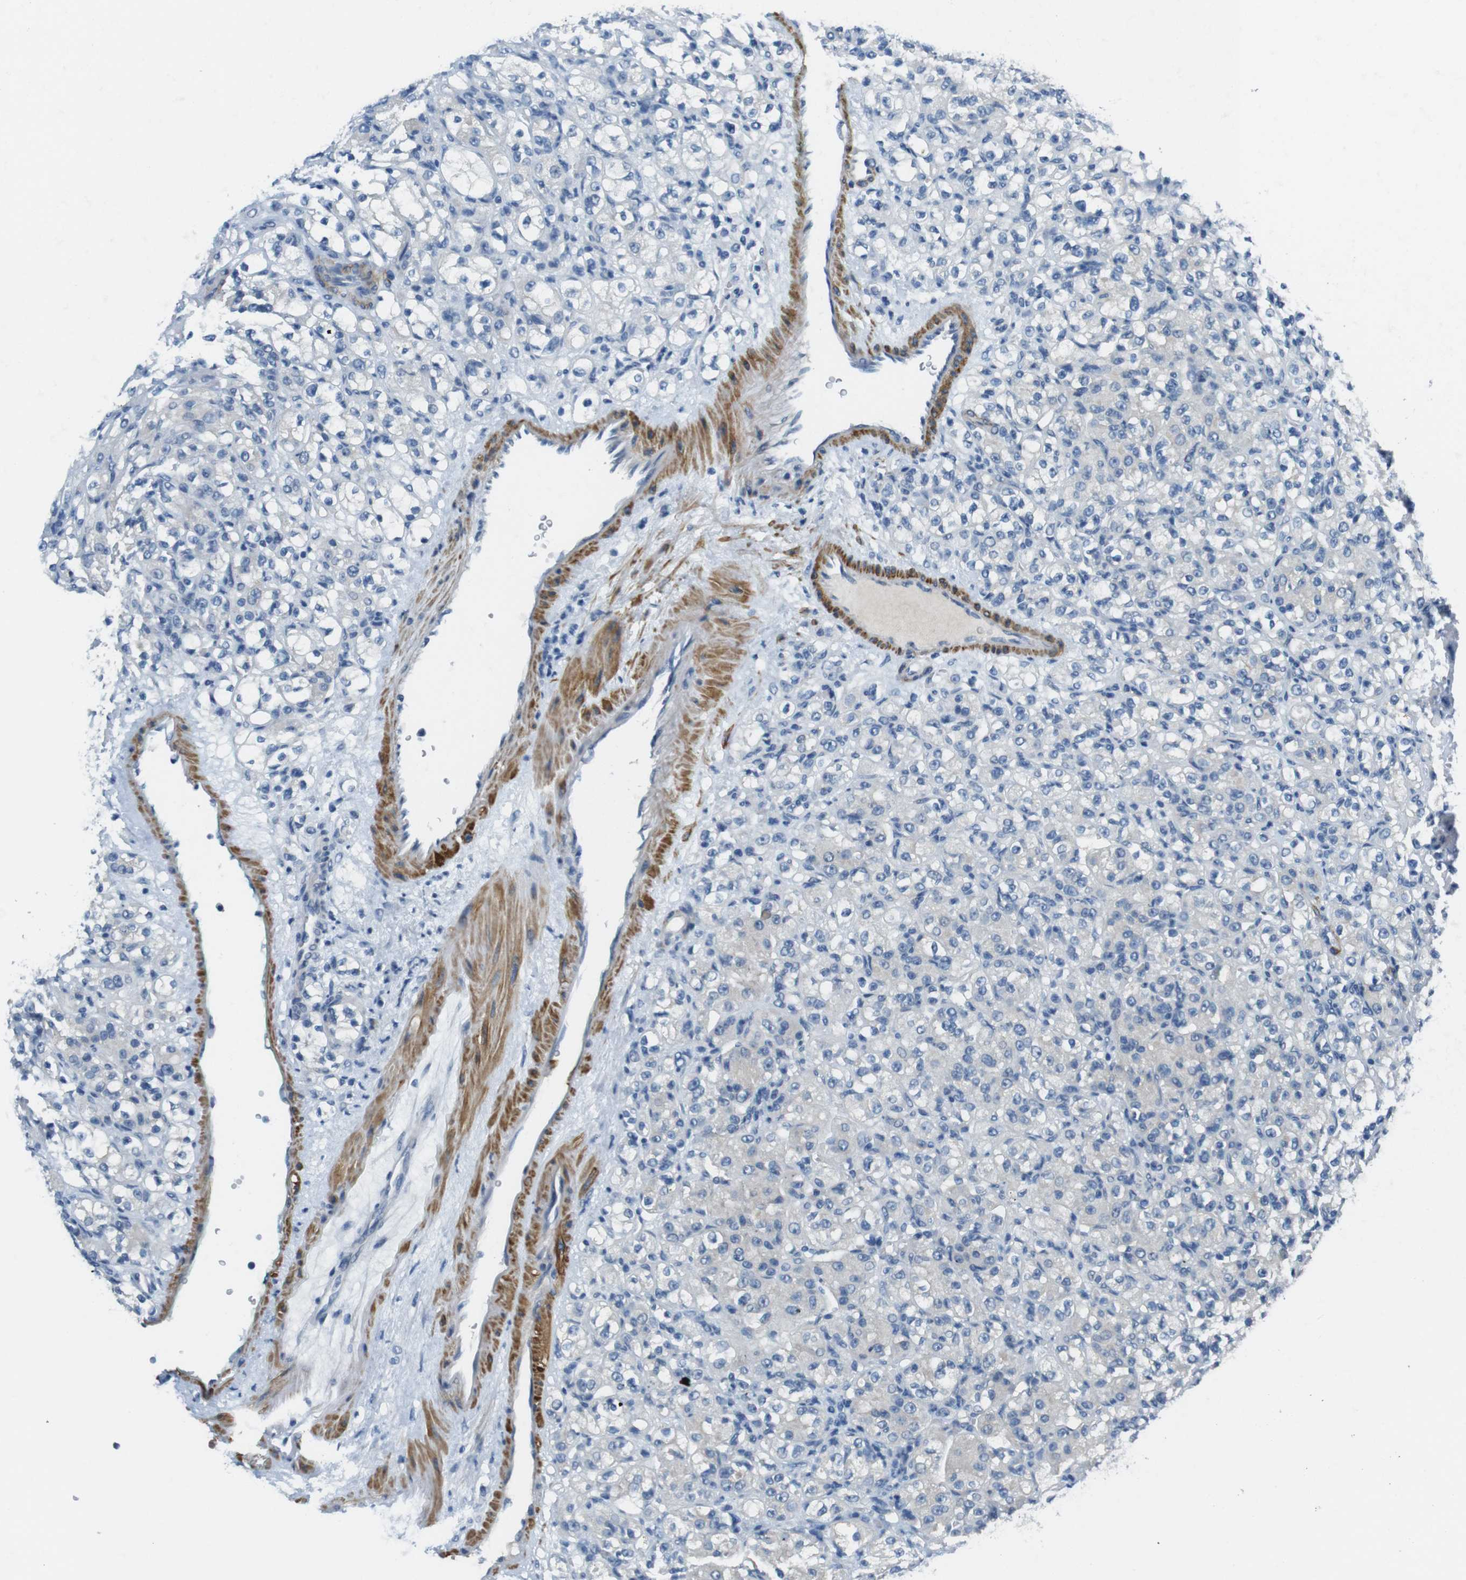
{"staining": {"intensity": "negative", "quantity": "none", "location": "none"}, "tissue": "renal cancer", "cell_type": "Tumor cells", "image_type": "cancer", "snomed": [{"axis": "morphology", "description": "Adenocarcinoma, NOS"}, {"axis": "topography", "description": "Kidney"}], "caption": "Immunohistochemistry histopathology image of human renal cancer stained for a protein (brown), which displays no positivity in tumor cells. (Stains: DAB (3,3'-diaminobenzidine) IHC with hematoxylin counter stain, Microscopy: brightfield microscopy at high magnification).", "gene": "HRH2", "patient": {"sex": "male", "age": 61}}